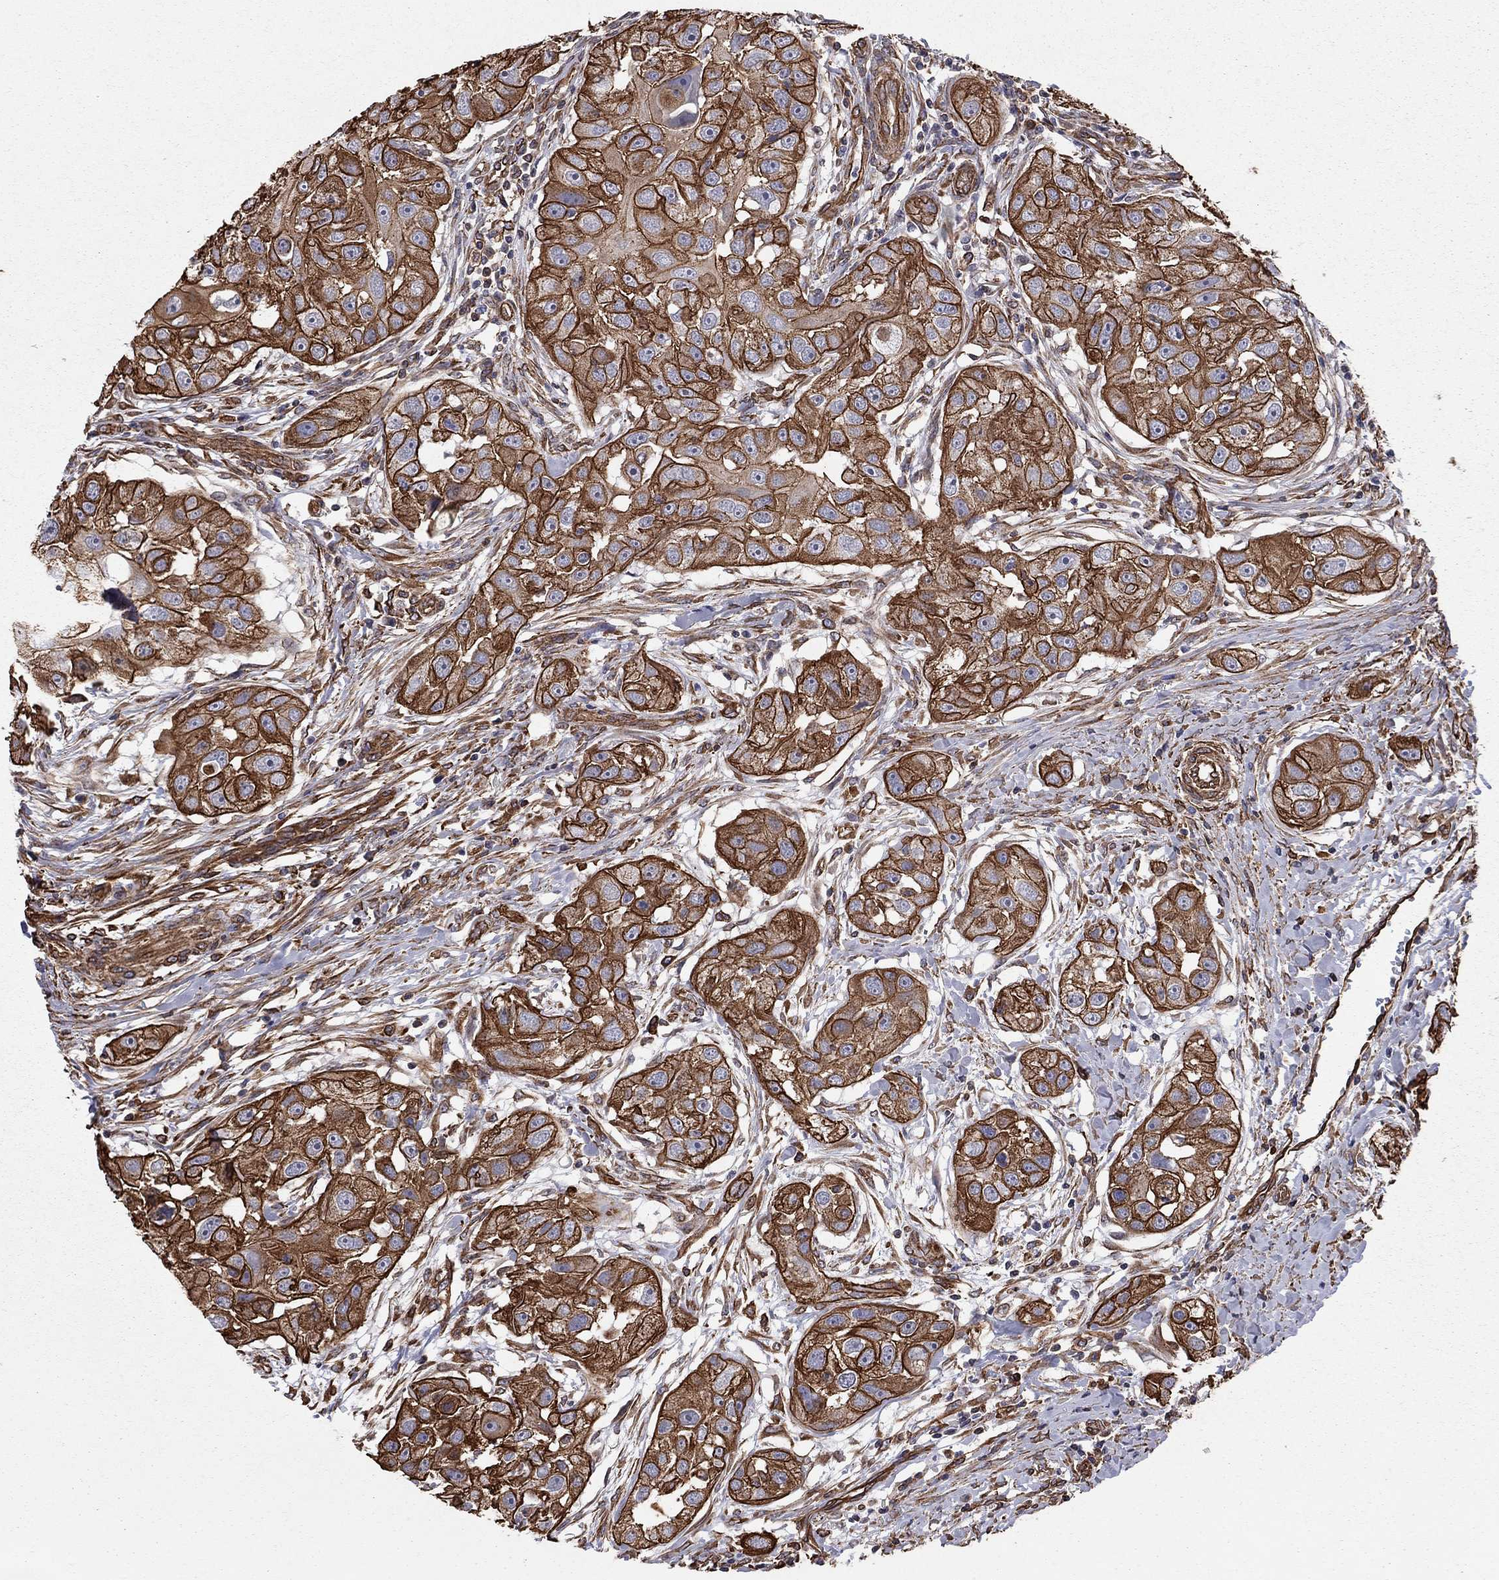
{"staining": {"intensity": "strong", "quantity": ">75%", "location": "cytoplasmic/membranous"}, "tissue": "head and neck cancer", "cell_type": "Tumor cells", "image_type": "cancer", "snomed": [{"axis": "morphology", "description": "Squamous cell carcinoma, NOS"}, {"axis": "topography", "description": "Head-Neck"}], "caption": "This is a photomicrograph of immunohistochemistry staining of head and neck squamous cell carcinoma, which shows strong staining in the cytoplasmic/membranous of tumor cells.", "gene": "BICDL2", "patient": {"sex": "male", "age": 51}}